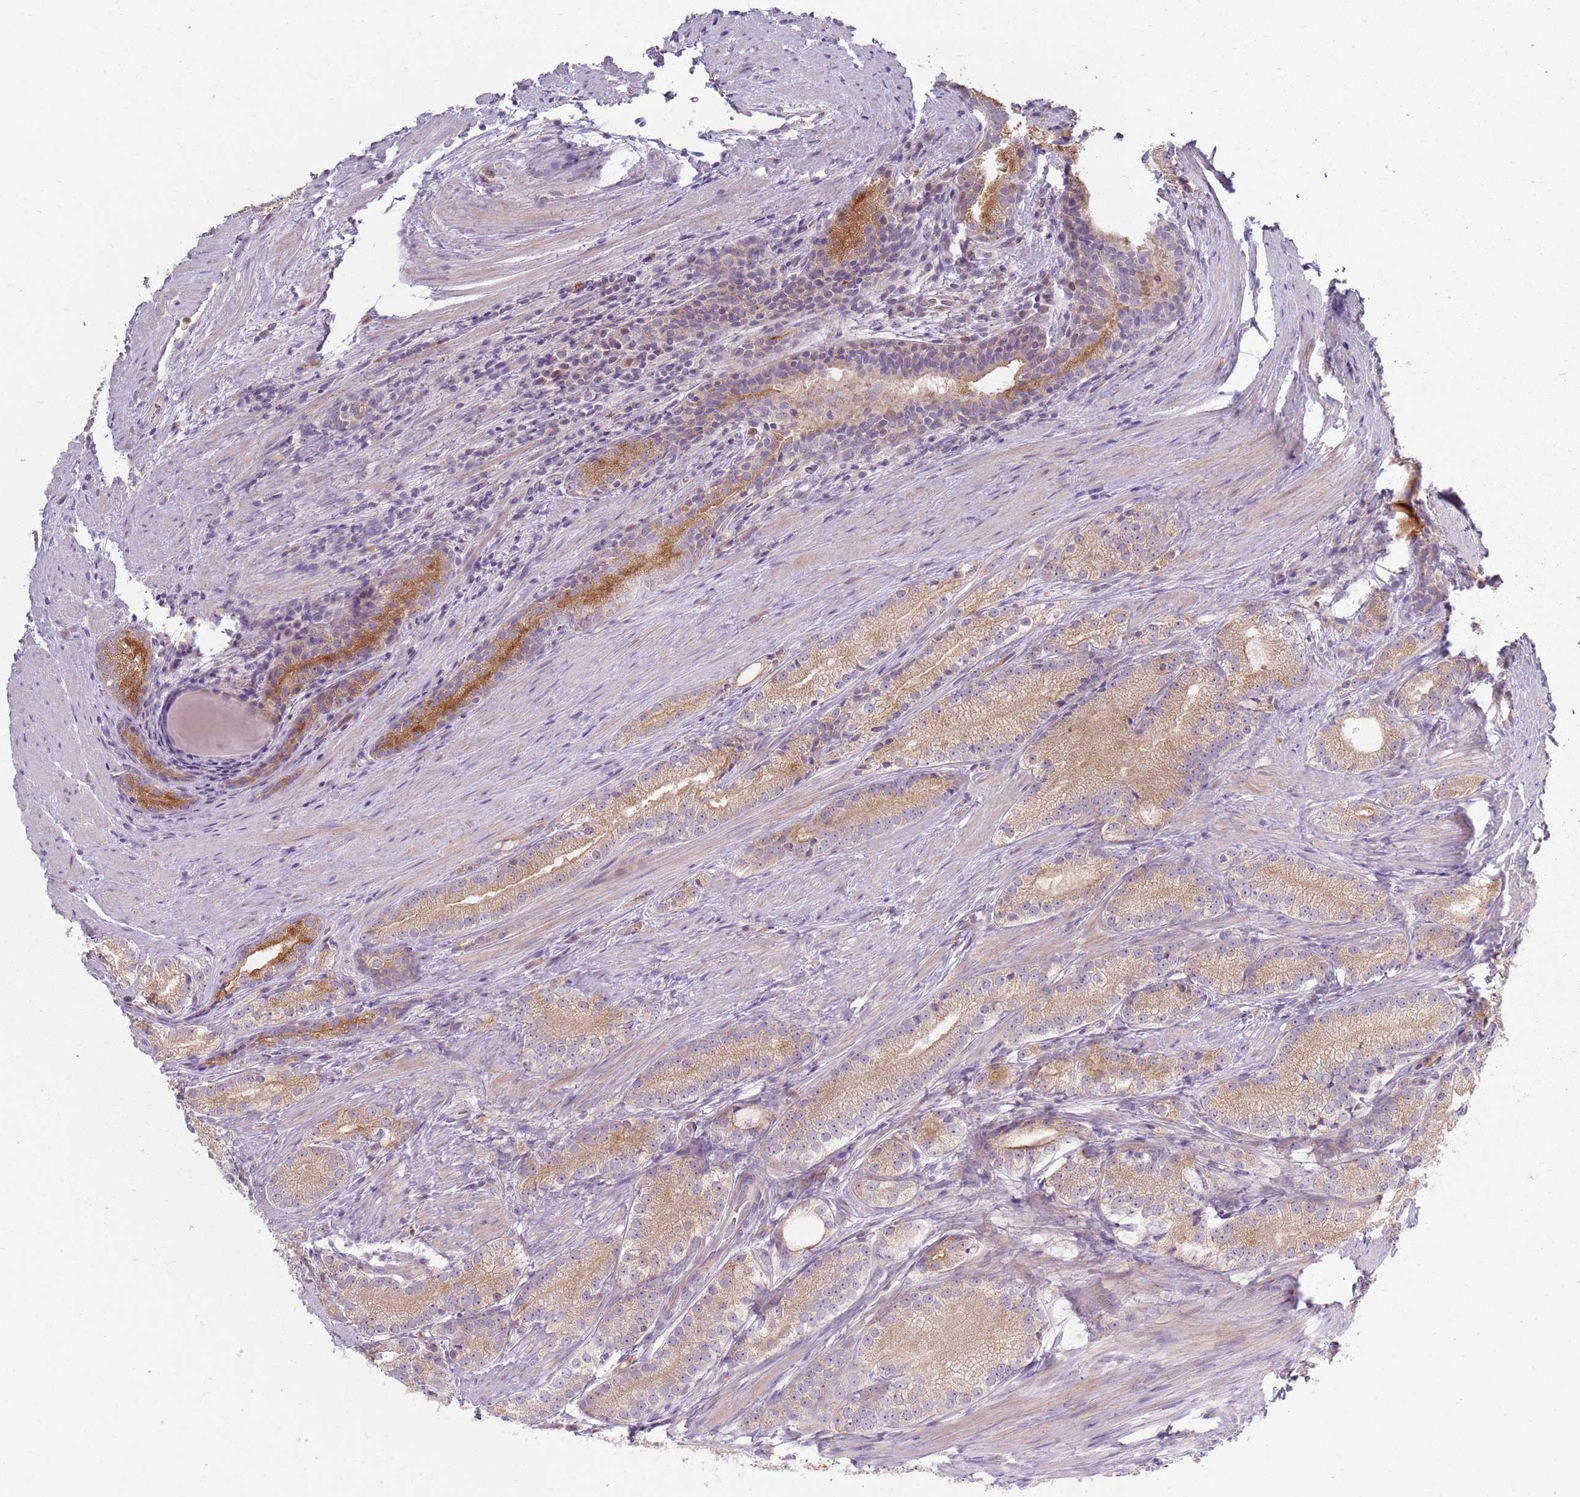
{"staining": {"intensity": "weak", "quantity": ">75%", "location": "cytoplasmic/membranous"}, "tissue": "prostate cancer", "cell_type": "Tumor cells", "image_type": "cancer", "snomed": [{"axis": "morphology", "description": "Adenocarcinoma, Low grade"}, {"axis": "topography", "description": "Prostate"}], "caption": "Immunohistochemistry (IHC) photomicrograph of prostate cancer stained for a protein (brown), which reveals low levels of weak cytoplasmic/membranous expression in about >75% of tumor cells.", "gene": "ZDHHC2", "patient": {"sex": "male", "age": 57}}